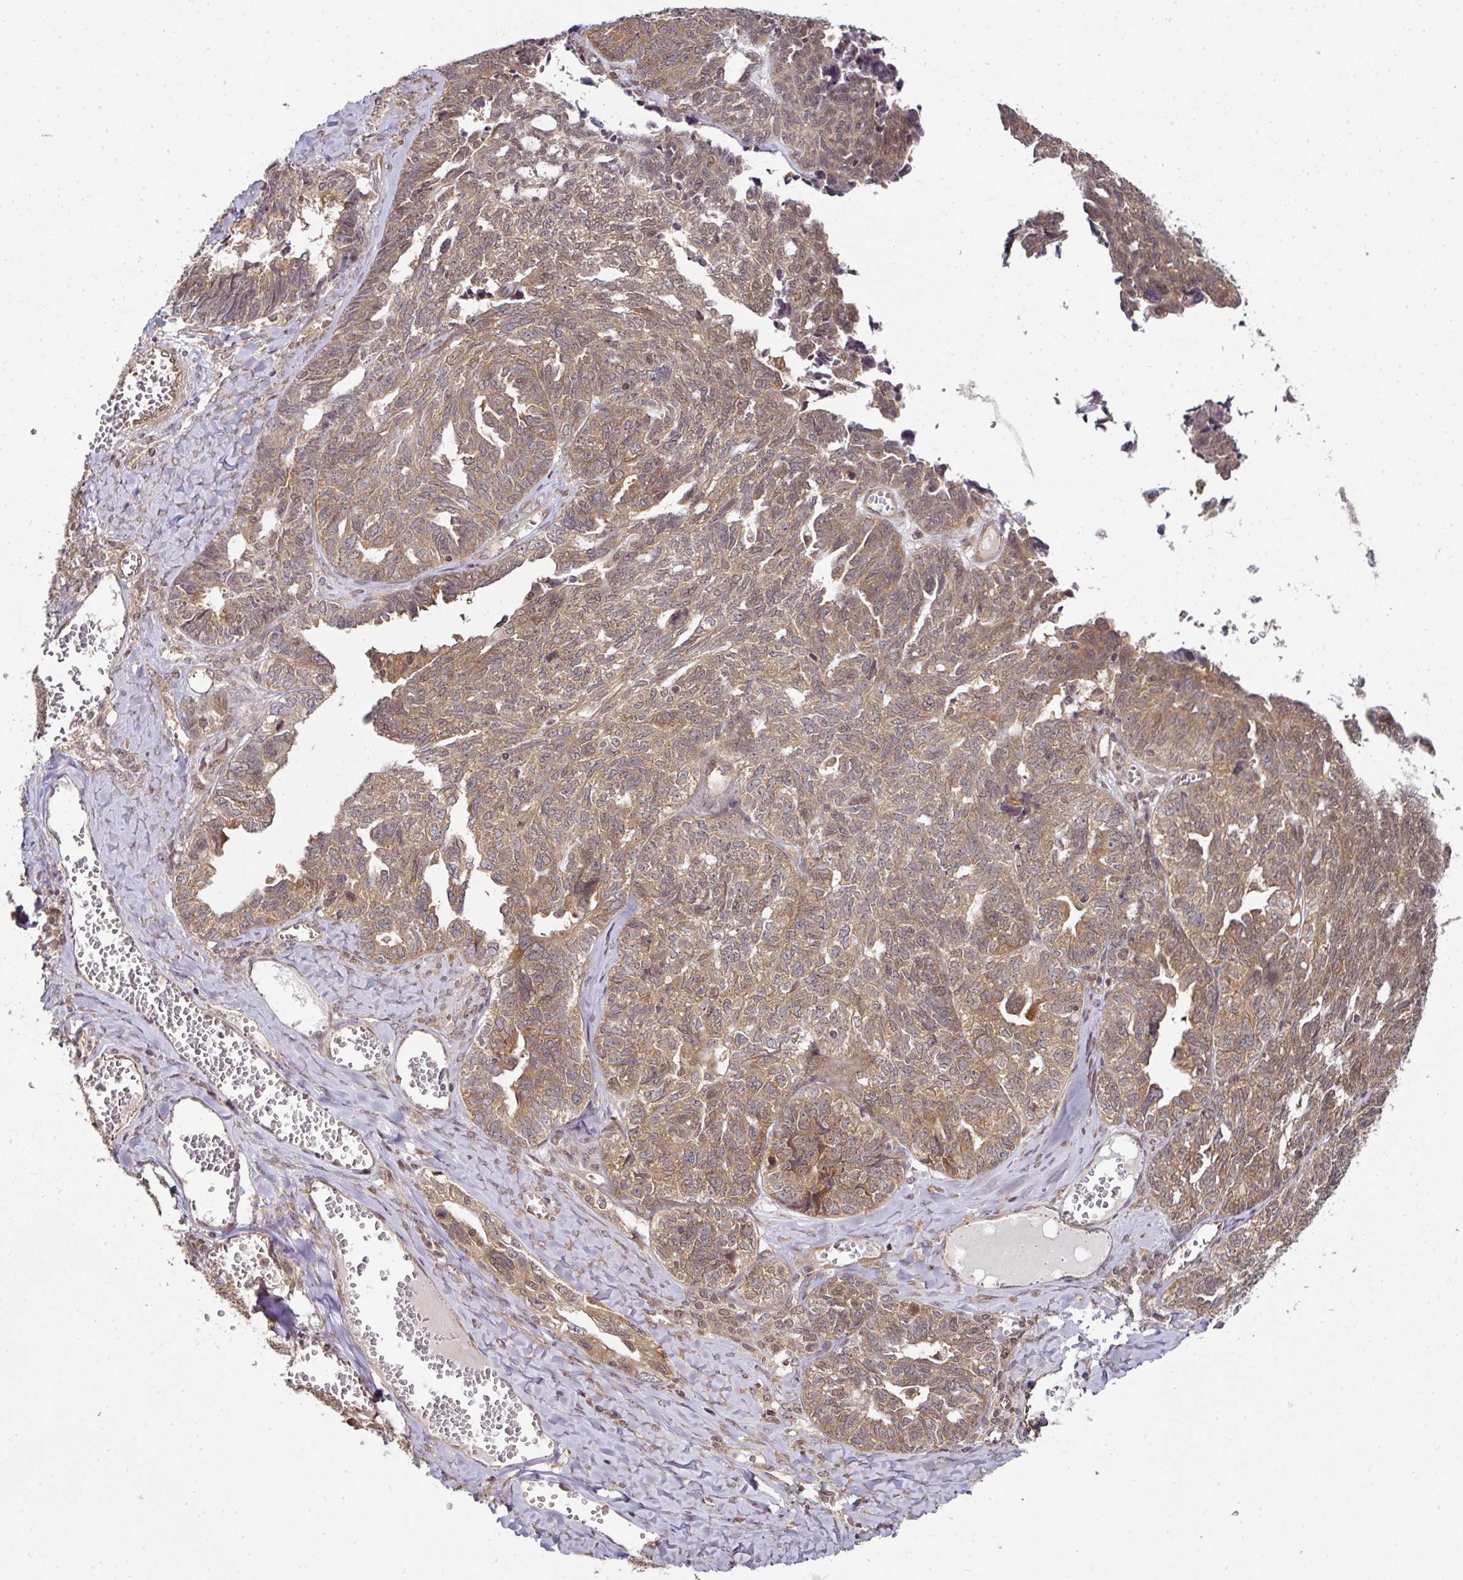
{"staining": {"intensity": "moderate", "quantity": ">75%", "location": "cytoplasmic/membranous,nuclear"}, "tissue": "ovarian cancer", "cell_type": "Tumor cells", "image_type": "cancer", "snomed": [{"axis": "morphology", "description": "Cystadenocarcinoma, serous, NOS"}, {"axis": "topography", "description": "Ovary"}], "caption": "Immunohistochemistry image of neoplastic tissue: ovarian cancer (serous cystadenocarcinoma) stained using immunohistochemistry exhibits medium levels of moderate protein expression localized specifically in the cytoplasmic/membranous and nuclear of tumor cells, appearing as a cytoplasmic/membranous and nuclear brown color.", "gene": "ANKRD18A", "patient": {"sex": "female", "age": 79}}